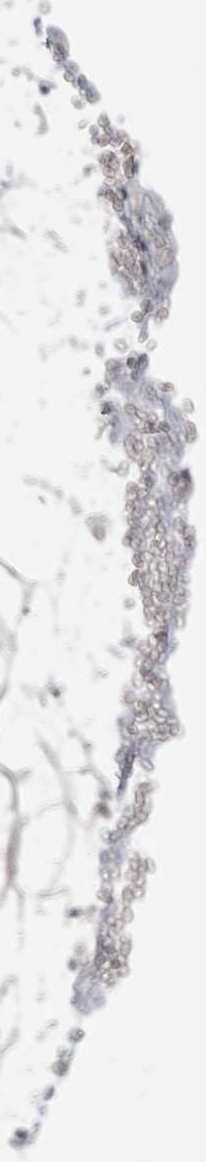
{"staining": {"intensity": "negative", "quantity": "none", "location": "none"}, "tissue": "adipose tissue", "cell_type": "Adipocytes", "image_type": "normal", "snomed": [{"axis": "morphology", "description": "Normal tissue, NOS"}, {"axis": "topography", "description": "Breast"}], "caption": "Immunohistochemistry of unremarkable adipose tissue demonstrates no positivity in adipocytes. (Stains: DAB immunohistochemistry with hematoxylin counter stain, Microscopy: brightfield microscopy at high magnification).", "gene": "MTFR1L", "patient": {"sex": "female", "age": 23}}